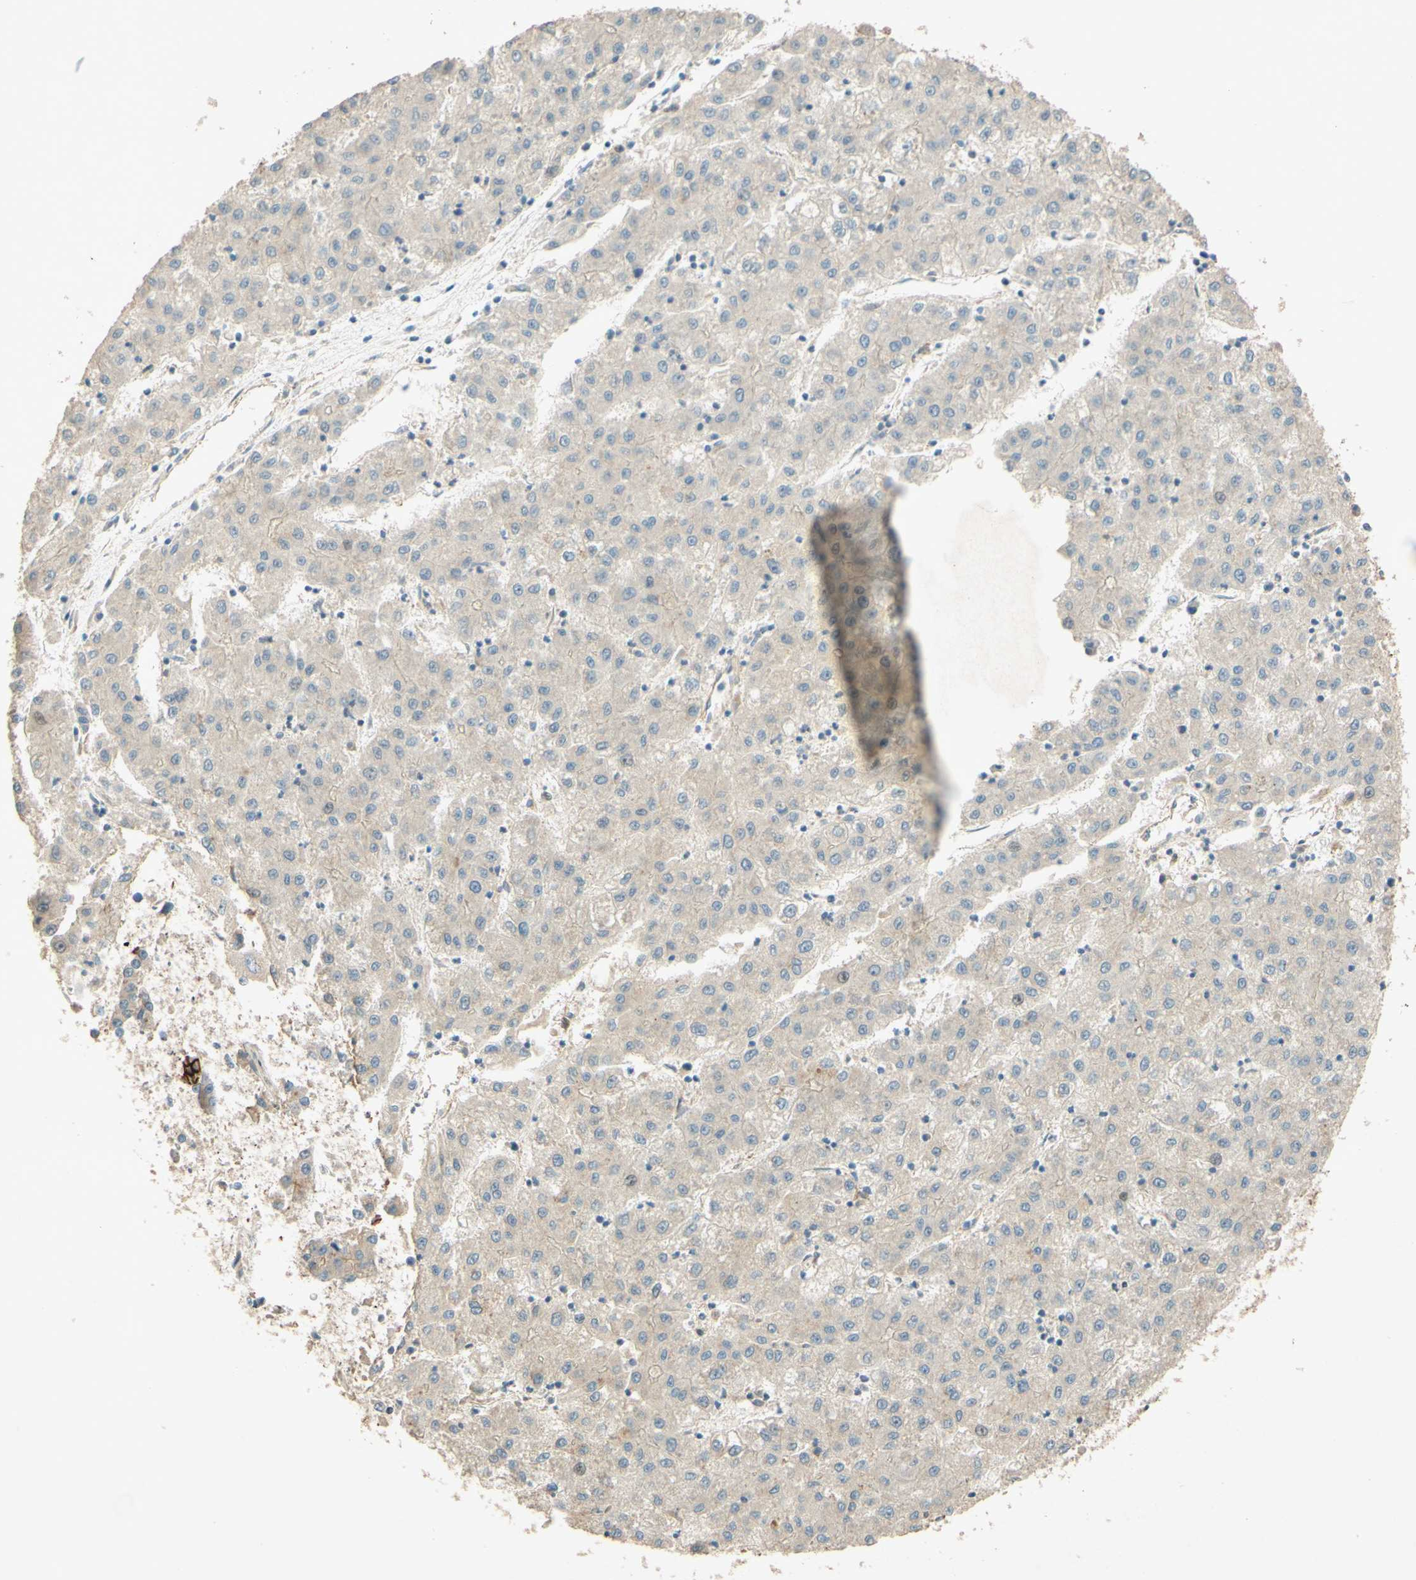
{"staining": {"intensity": "weak", "quantity": ">75%", "location": "cytoplasmic/membranous"}, "tissue": "liver cancer", "cell_type": "Tumor cells", "image_type": "cancer", "snomed": [{"axis": "morphology", "description": "Carcinoma, Hepatocellular, NOS"}, {"axis": "topography", "description": "Liver"}], "caption": "Liver hepatocellular carcinoma was stained to show a protein in brown. There is low levels of weak cytoplasmic/membranous expression in approximately >75% of tumor cells.", "gene": "ADAM17", "patient": {"sex": "male", "age": 72}}